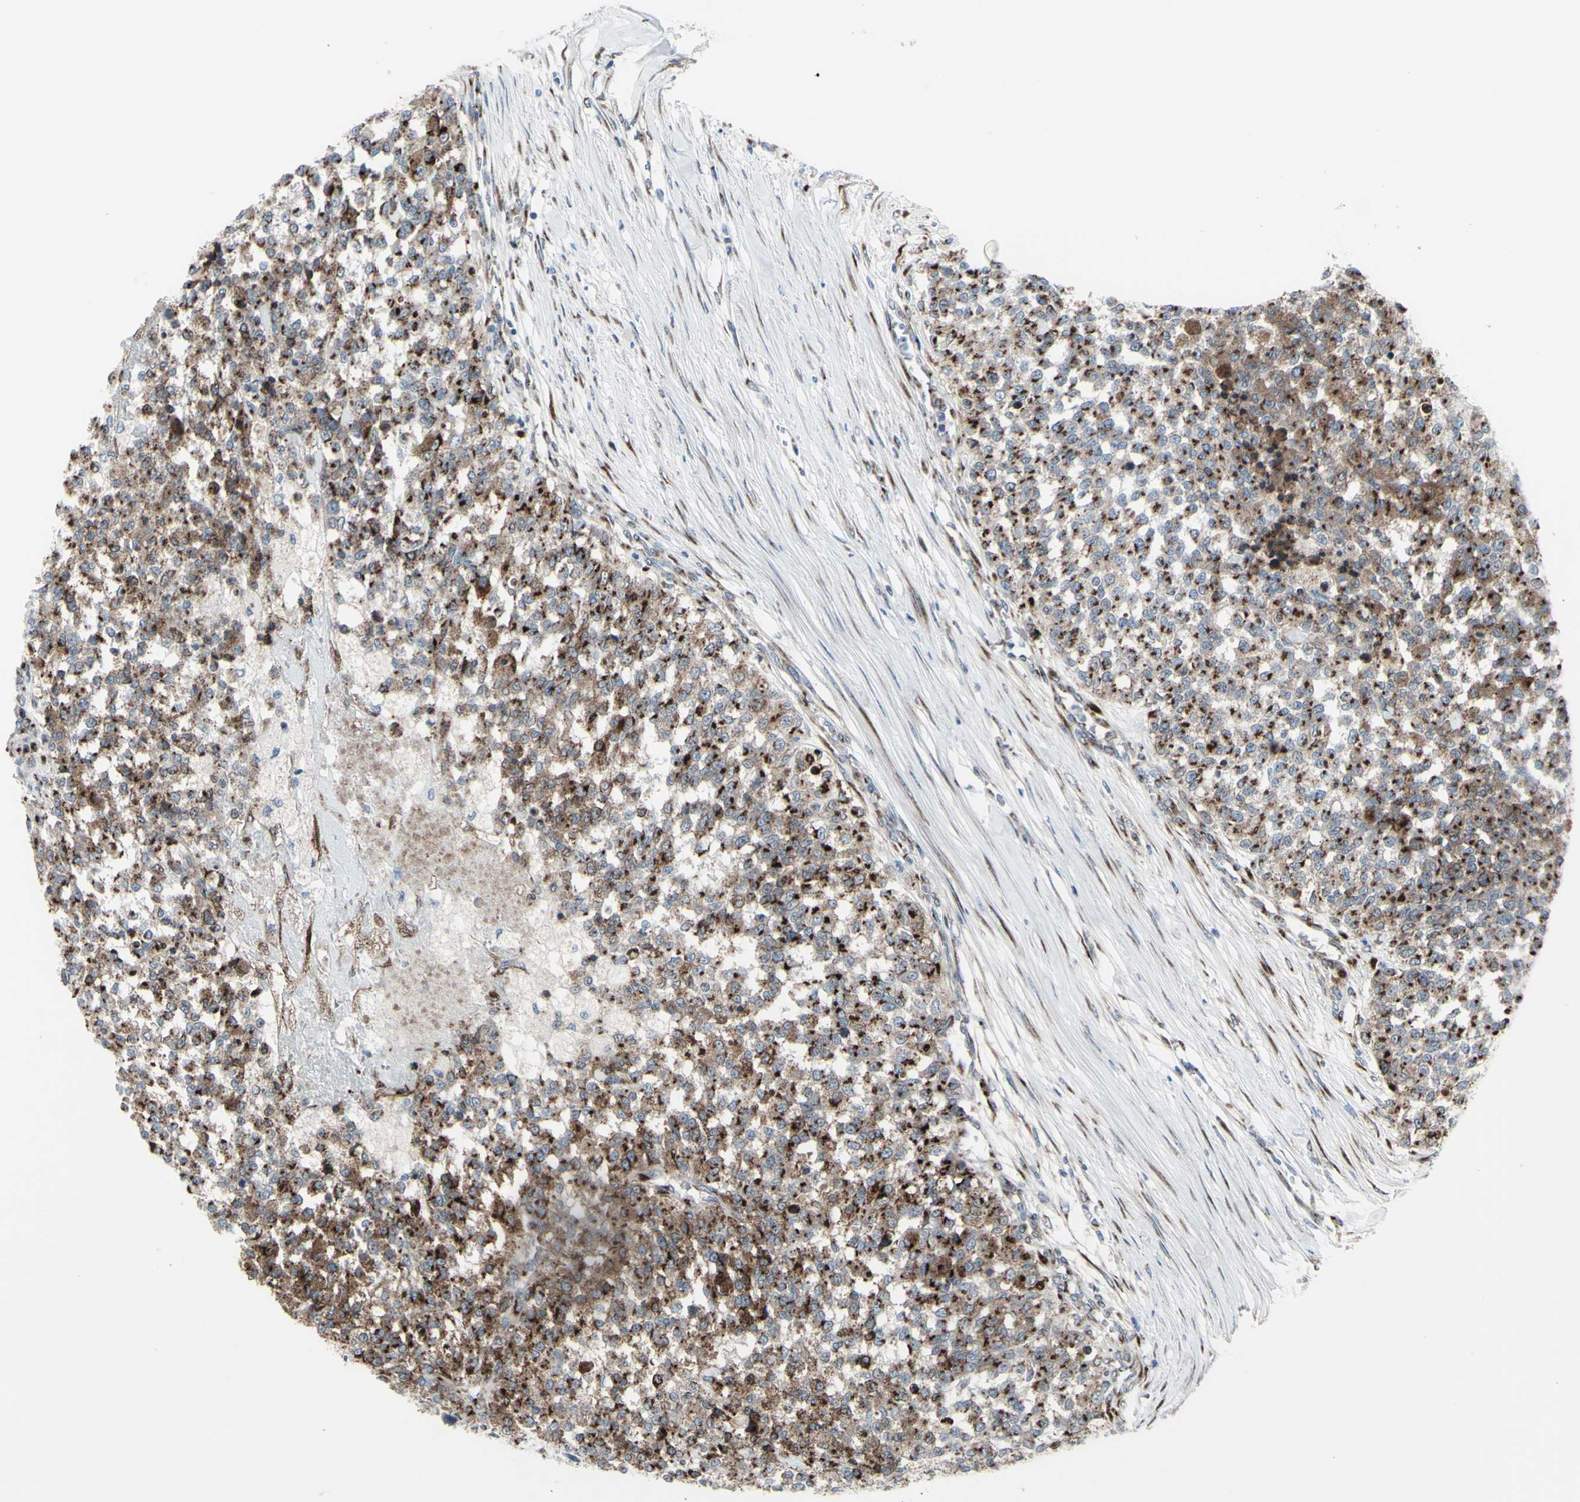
{"staining": {"intensity": "strong", "quantity": ">75%", "location": "cytoplasmic/membranous"}, "tissue": "testis cancer", "cell_type": "Tumor cells", "image_type": "cancer", "snomed": [{"axis": "morphology", "description": "Seminoma, NOS"}, {"axis": "topography", "description": "Testis"}], "caption": "Protein expression analysis of human testis seminoma reveals strong cytoplasmic/membranous staining in approximately >75% of tumor cells.", "gene": "GLG1", "patient": {"sex": "male", "age": 59}}